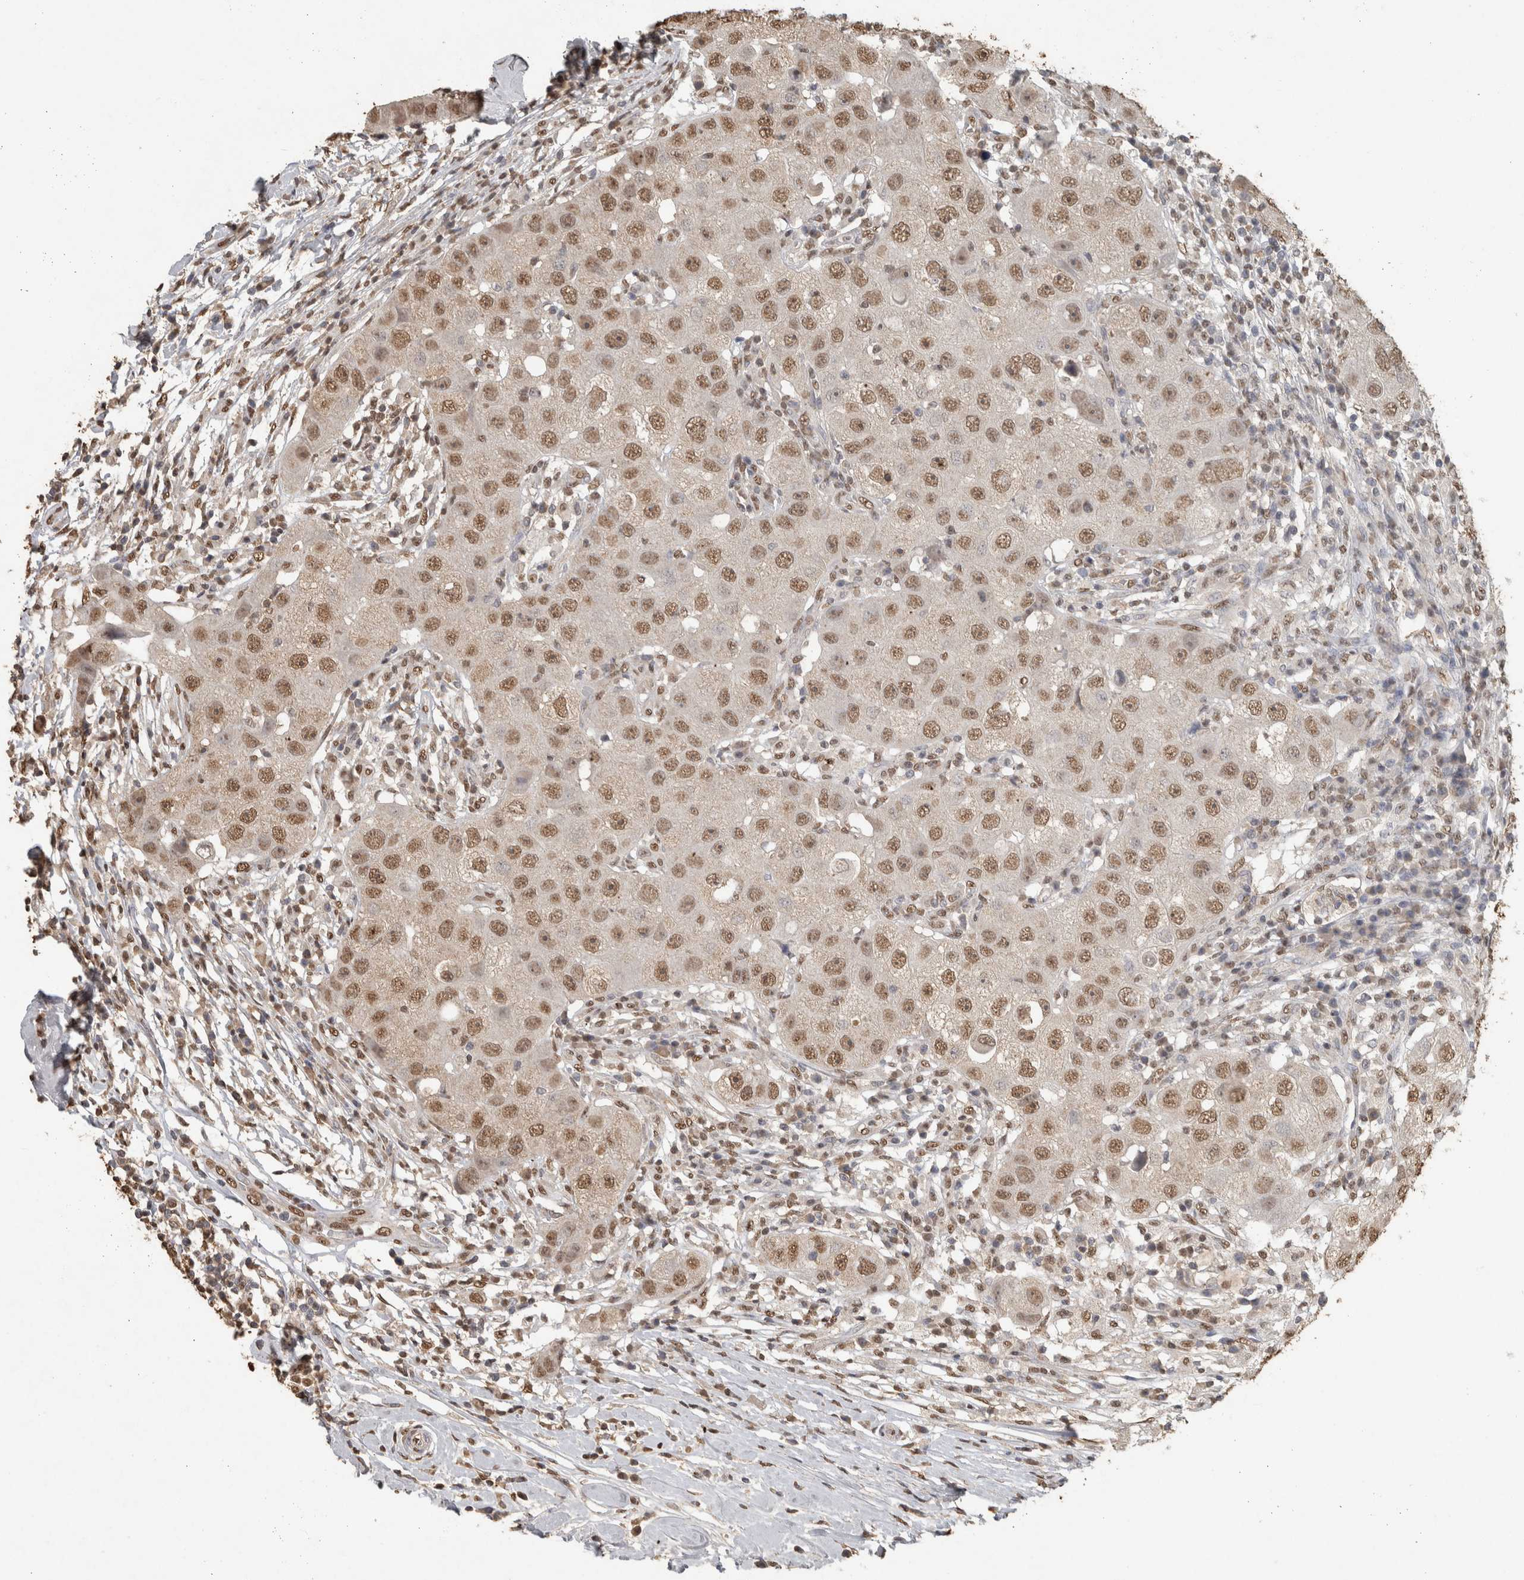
{"staining": {"intensity": "moderate", "quantity": ">75%", "location": "nuclear"}, "tissue": "breast cancer", "cell_type": "Tumor cells", "image_type": "cancer", "snomed": [{"axis": "morphology", "description": "Duct carcinoma"}, {"axis": "topography", "description": "Breast"}], "caption": "Approximately >75% of tumor cells in human breast infiltrating ductal carcinoma demonstrate moderate nuclear protein positivity as visualized by brown immunohistochemical staining.", "gene": "HAND2", "patient": {"sex": "female", "age": 27}}